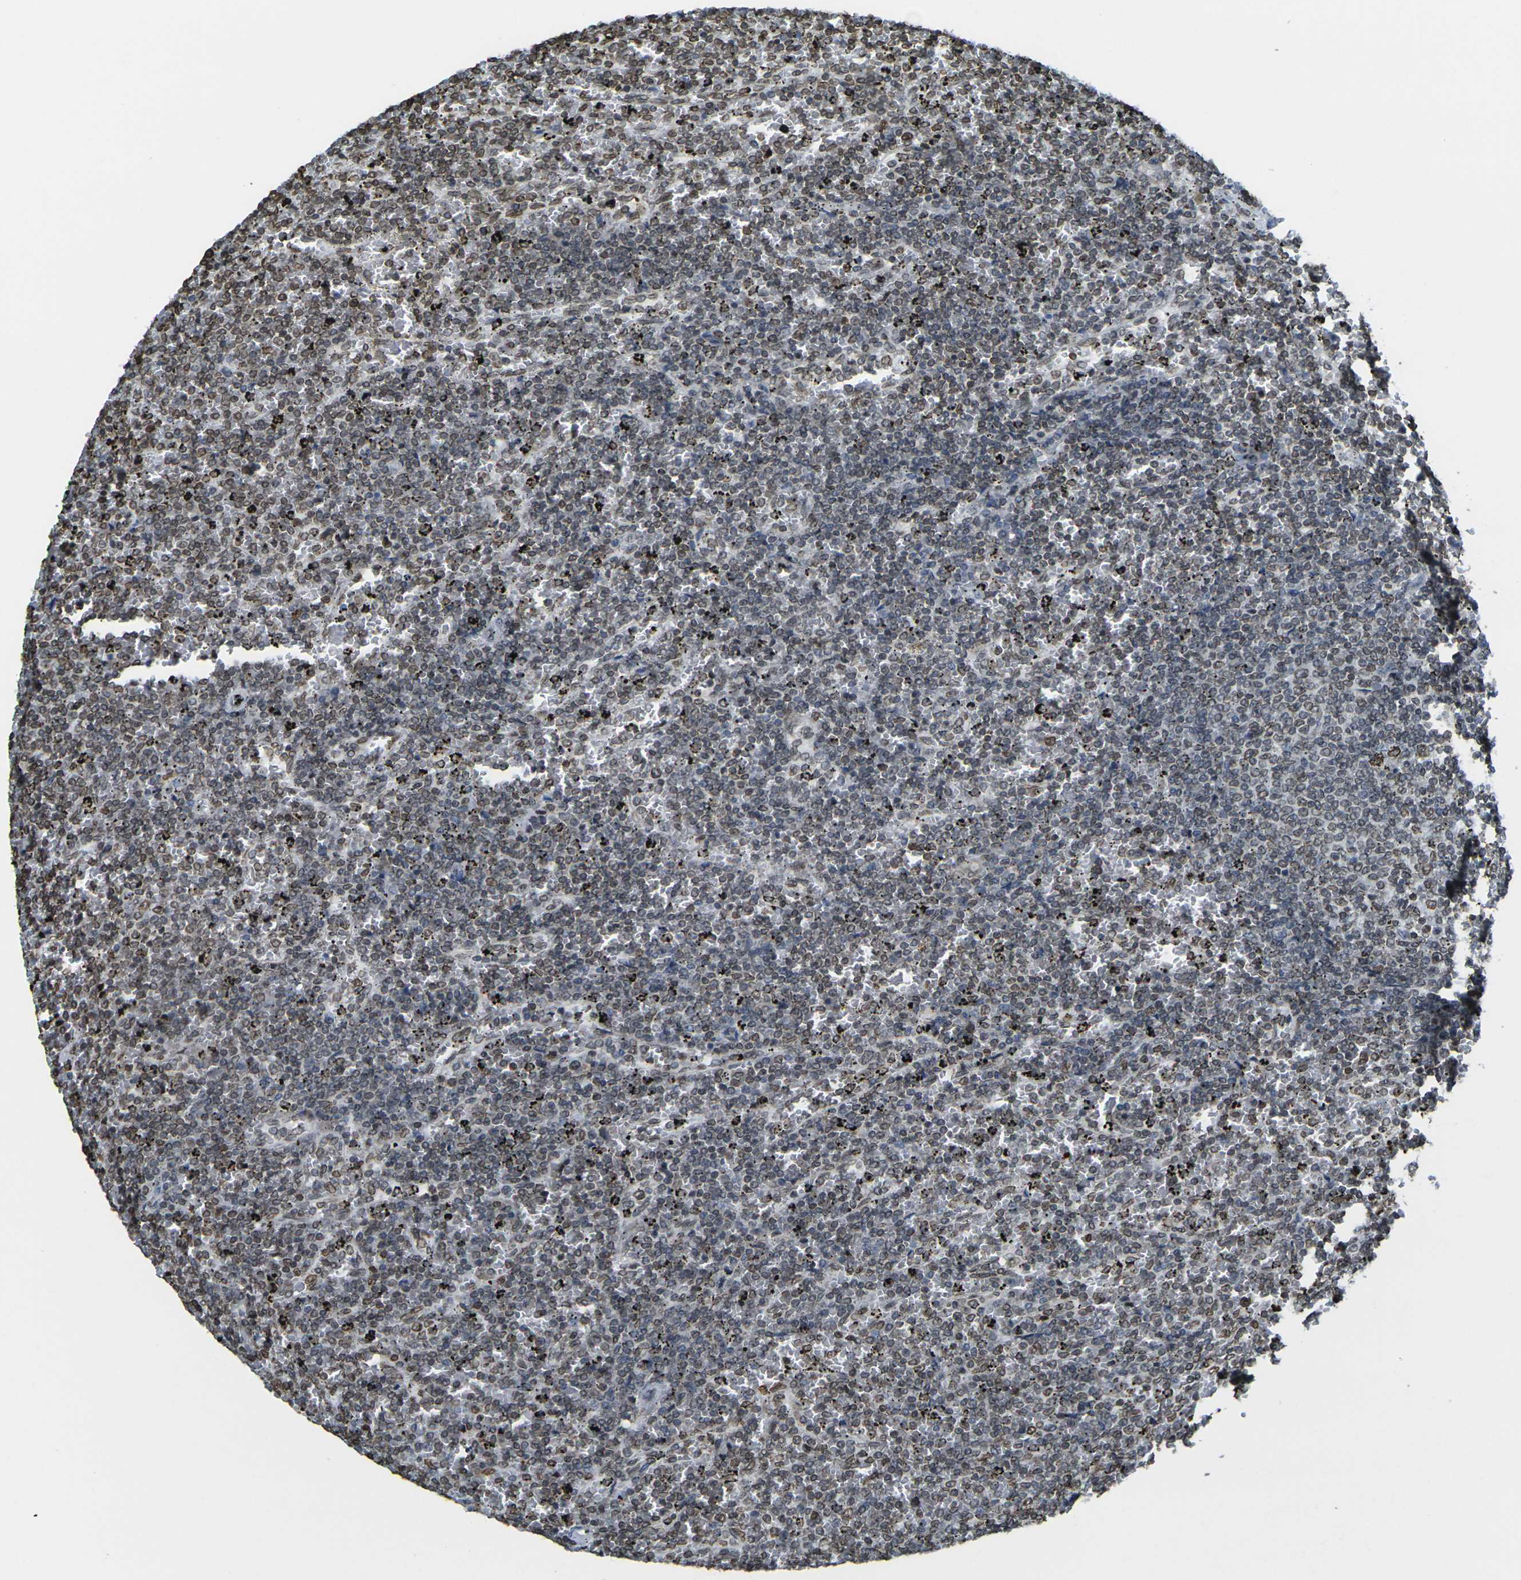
{"staining": {"intensity": "moderate", "quantity": "25%-75%", "location": "nuclear"}, "tissue": "lymphoma", "cell_type": "Tumor cells", "image_type": "cancer", "snomed": [{"axis": "morphology", "description": "Malignant lymphoma, non-Hodgkin's type, Low grade"}, {"axis": "topography", "description": "Spleen"}], "caption": "Brown immunohistochemical staining in human lymphoma demonstrates moderate nuclear expression in approximately 25%-75% of tumor cells.", "gene": "BRDT", "patient": {"sex": "female", "age": 77}}